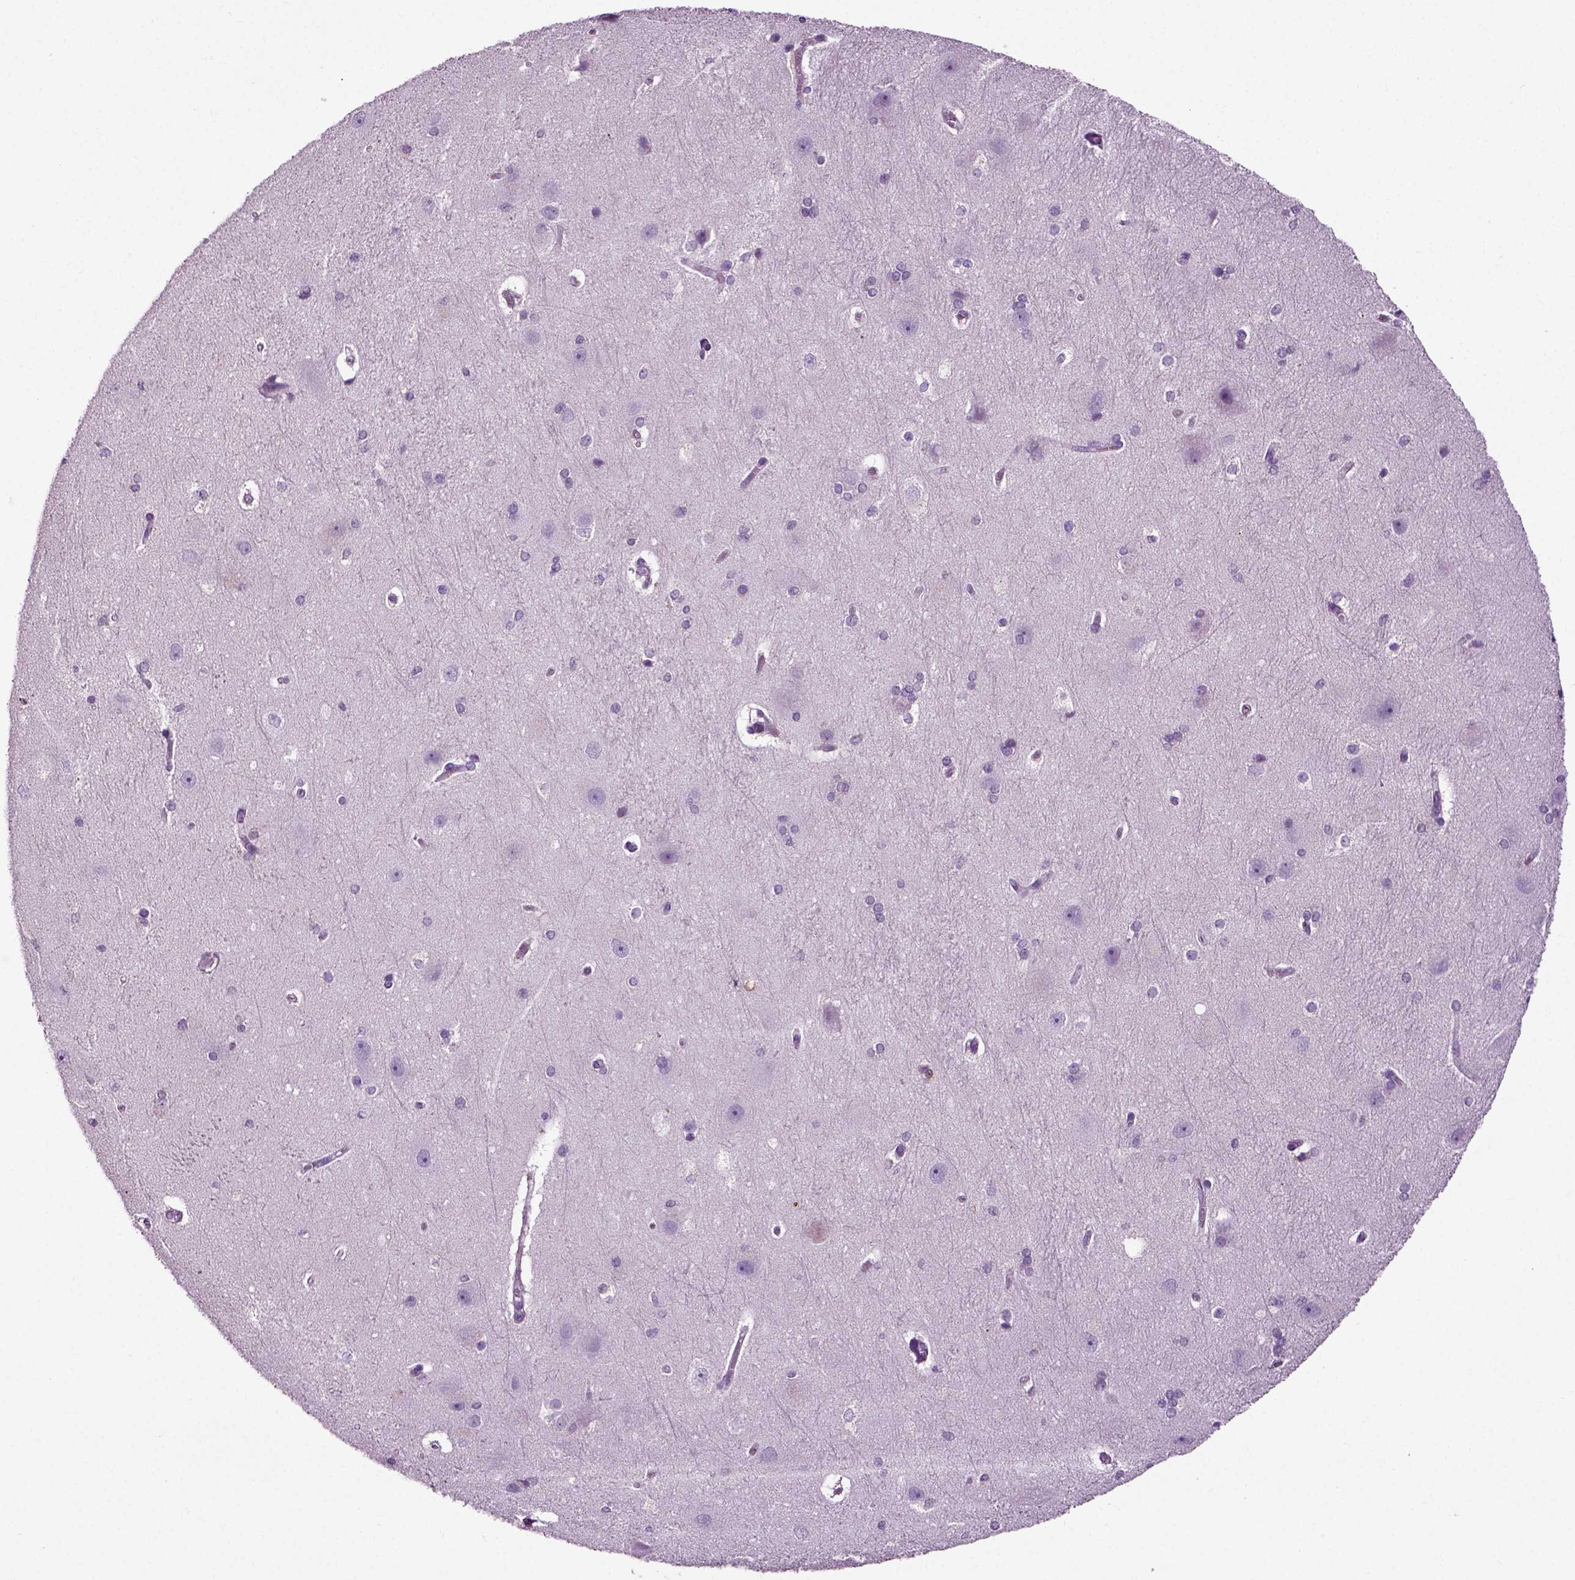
{"staining": {"intensity": "negative", "quantity": "none", "location": "none"}, "tissue": "hippocampus", "cell_type": "Glial cells", "image_type": "normal", "snomed": [{"axis": "morphology", "description": "Normal tissue, NOS"}, {"axis": "topography", "description": "Cerebral cortex"}, {"axis": "topography", "description": "Hippocampus"}], "caption": "Hippocampus stained for a protein using immunohistochemistry (IHC) reveals no positivity glial cells.", "gene": "DNAH10", "patient": {"sex": "female", "age": 19}}